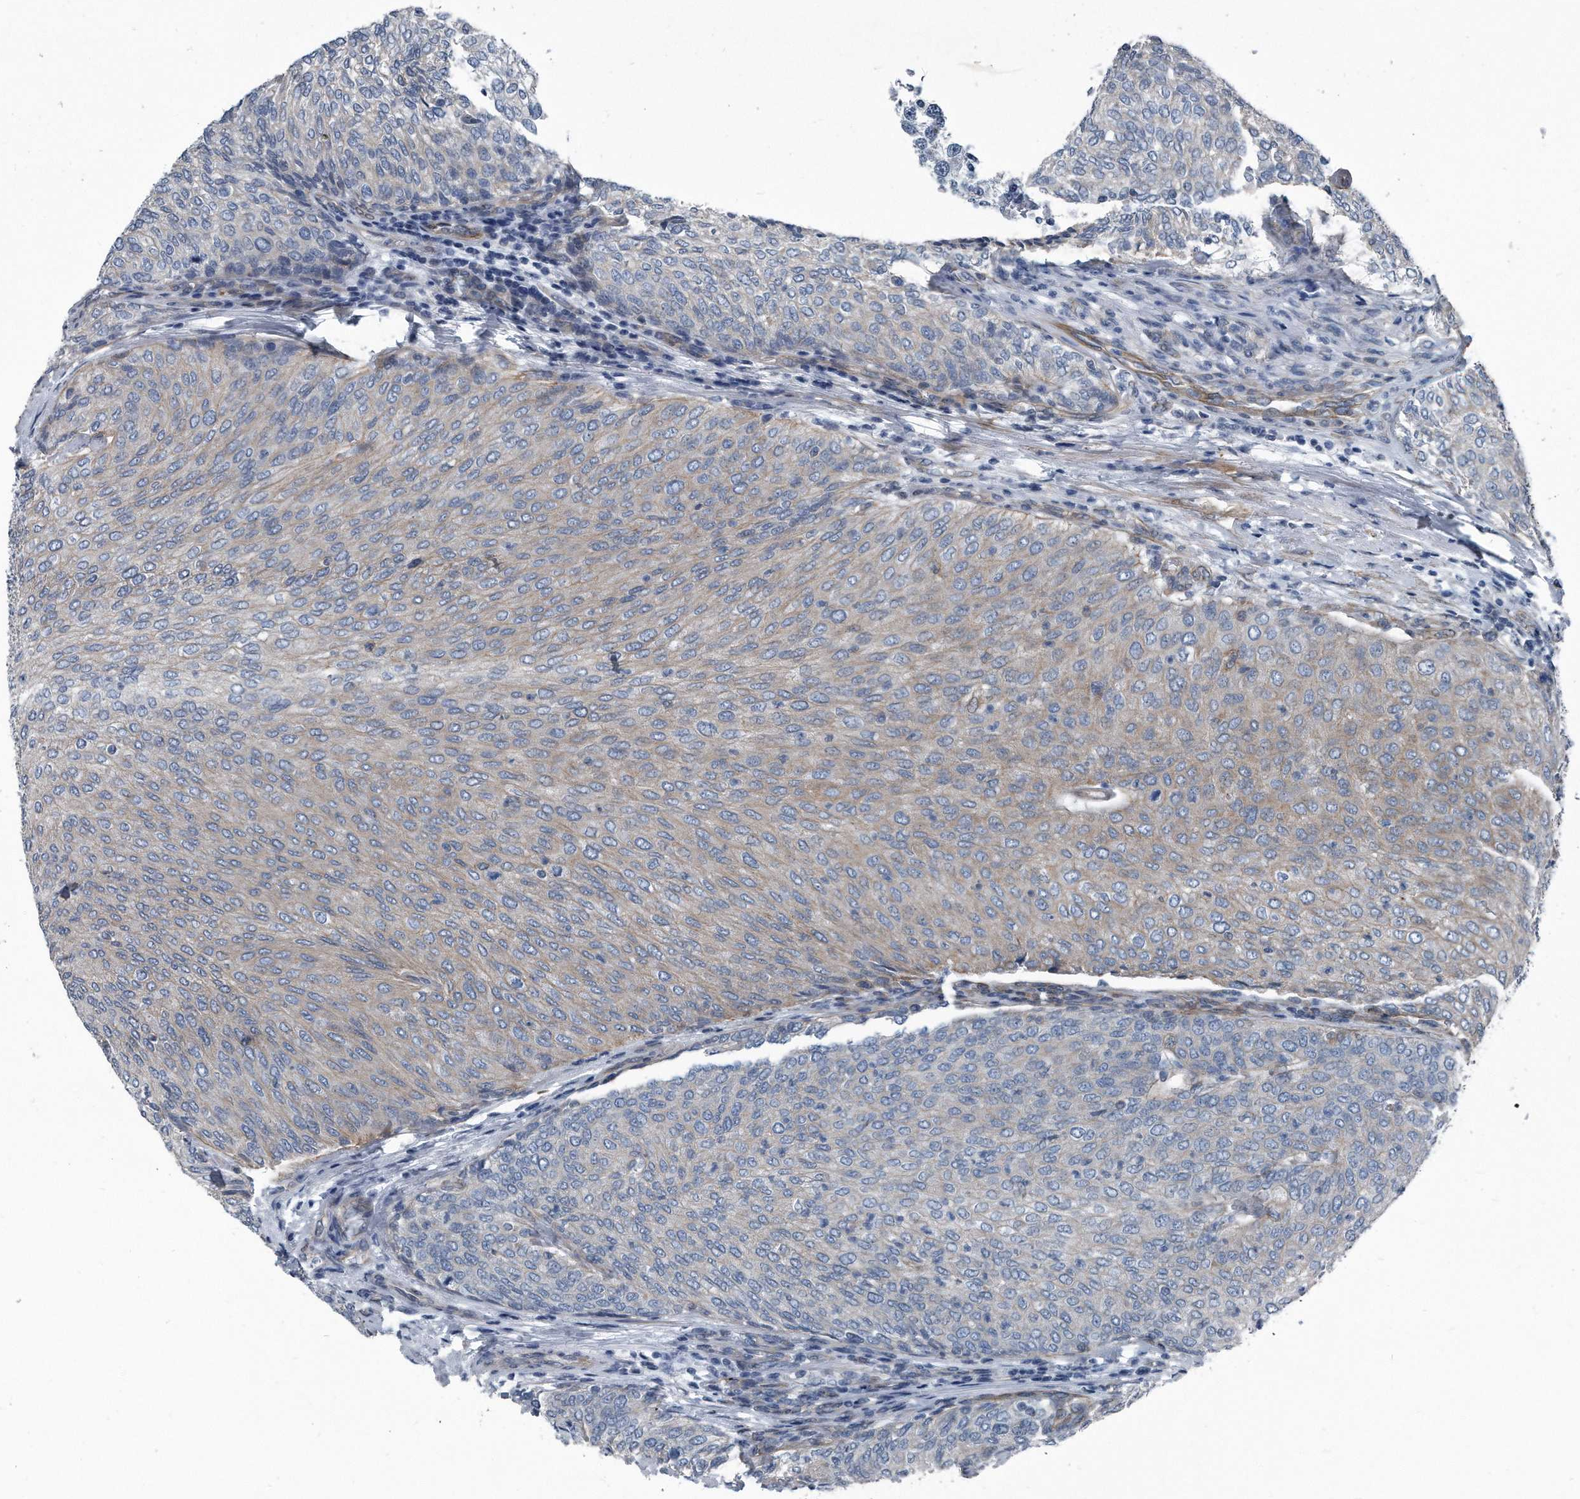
{"staining": {"intensity": "weak", "quantity": "<25%", "location": "cytoplasmic/membranous"}, "tissue": "urothelial cancer", "cell_type": "Tumor cells", "image_type": "cancer", "snomed": [{"axis": "morphology", "description": "Urothelial carcinoma, Low grade"}, {"axis": "topography", "description": "Urinary bladder"}], "caption": "This image is of urothelial cancer stained with immunohistochemistry (IHC) to label a protein in brown with the nuclei are counter-stained blue. There is no positivity in tumor cells.", "gene": "PLEC", "patient": {"sex": "female", "age": 79}}